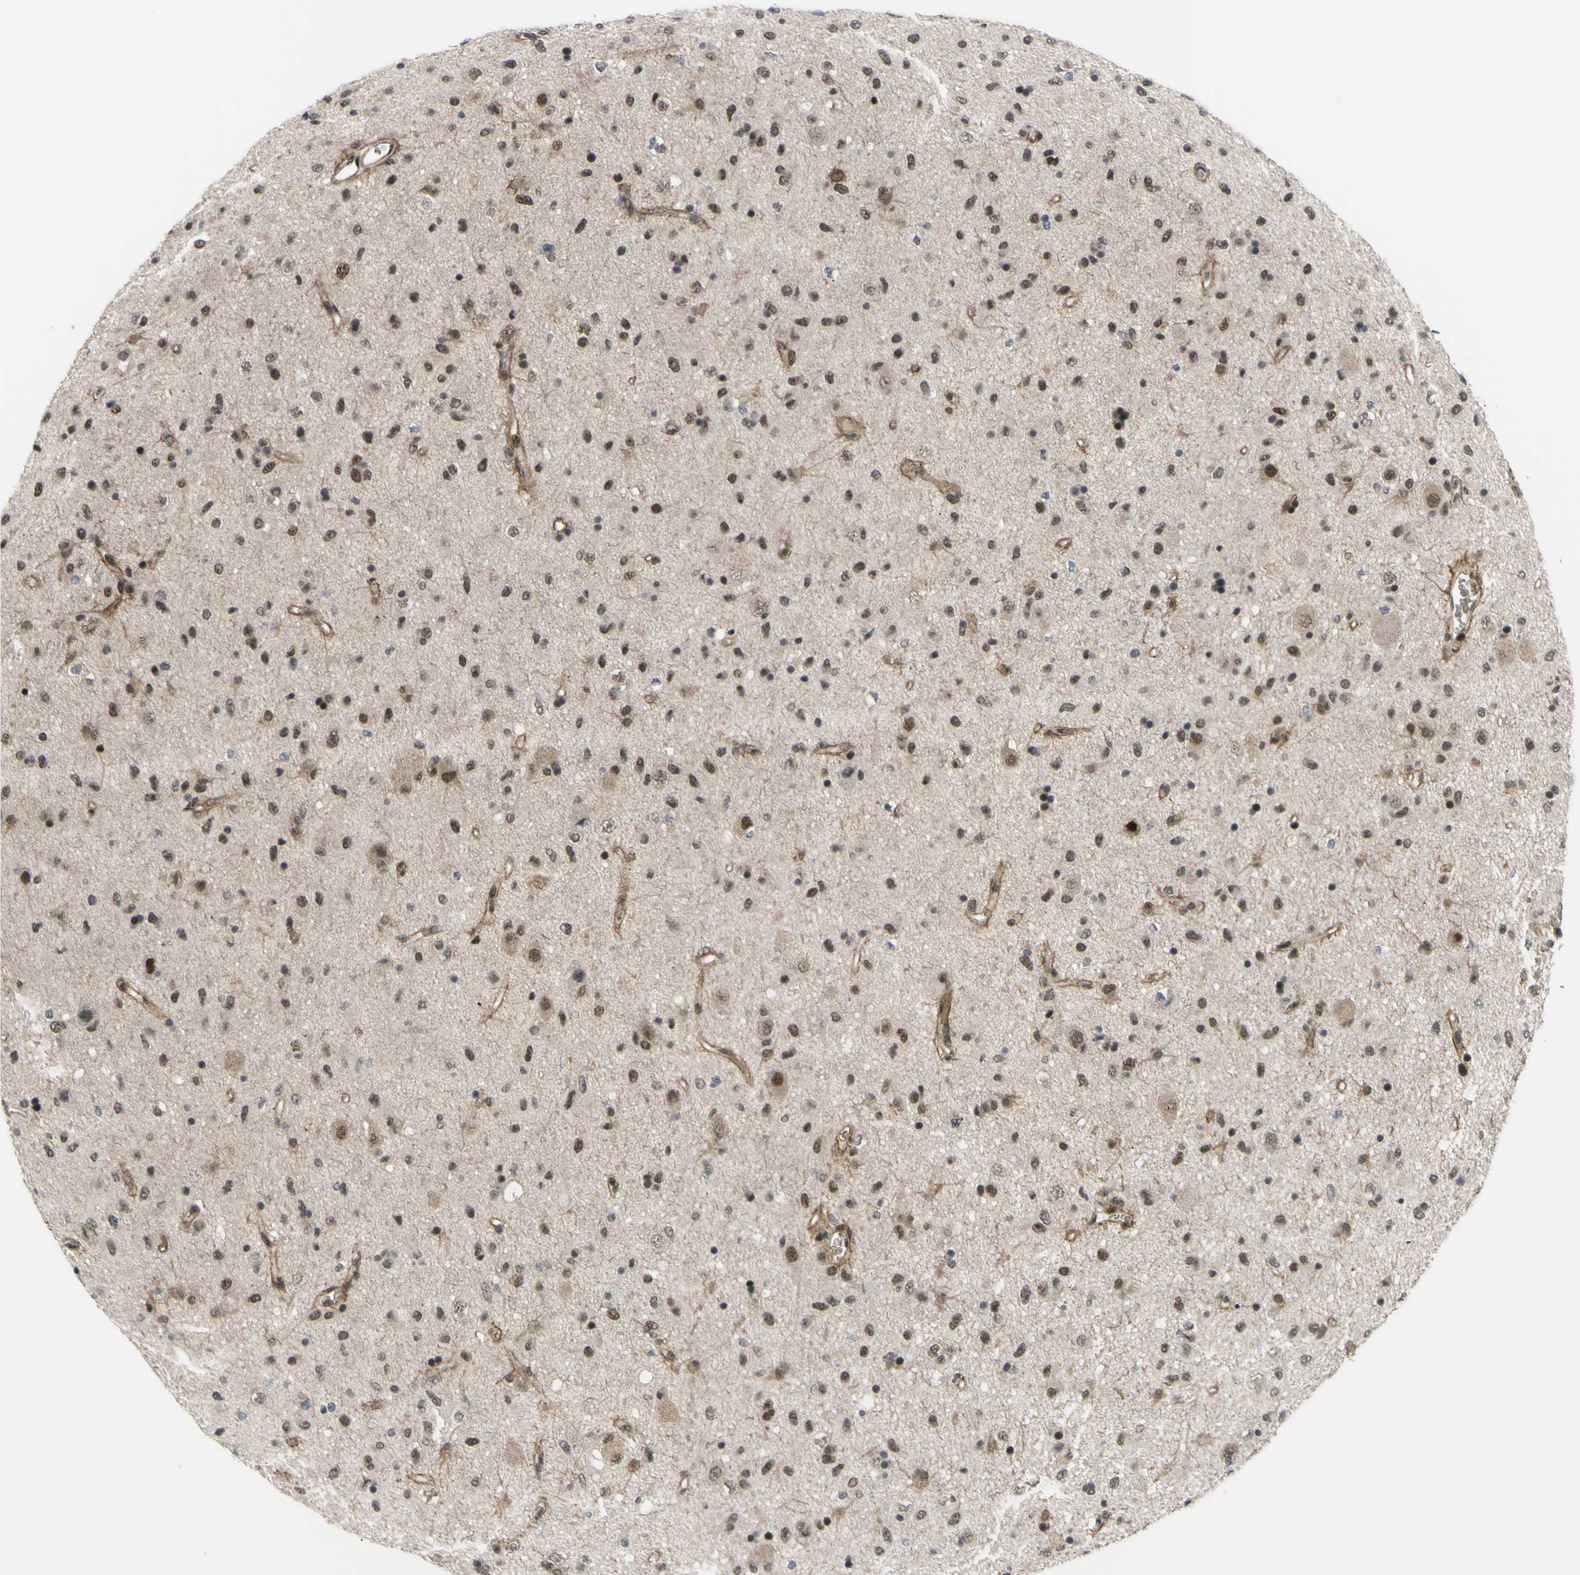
{"staining": {"intensity": "moderate", "quantity": ">75%", "location": "nuclear"}, "tissue": "glioma", "cell_type": "Tumor cells", "image_type": "cancer", "snomed": [{"axis": "morphology", "description": "Glioma, malignant, Low grade"}, {"axis": "topography", "description": "Brain"}], "caption": "High-magnification brightfield microscopy of glioma stained with DAB (3,3'-diaminobenzidine) (brown) and counterstained with hematoxylin (blue). tumor cells exhibit moderate nuclear expression is seen in about>75% of cells.", "gene": "THAP12", "patient": {"sex": "male", "age": 77}}